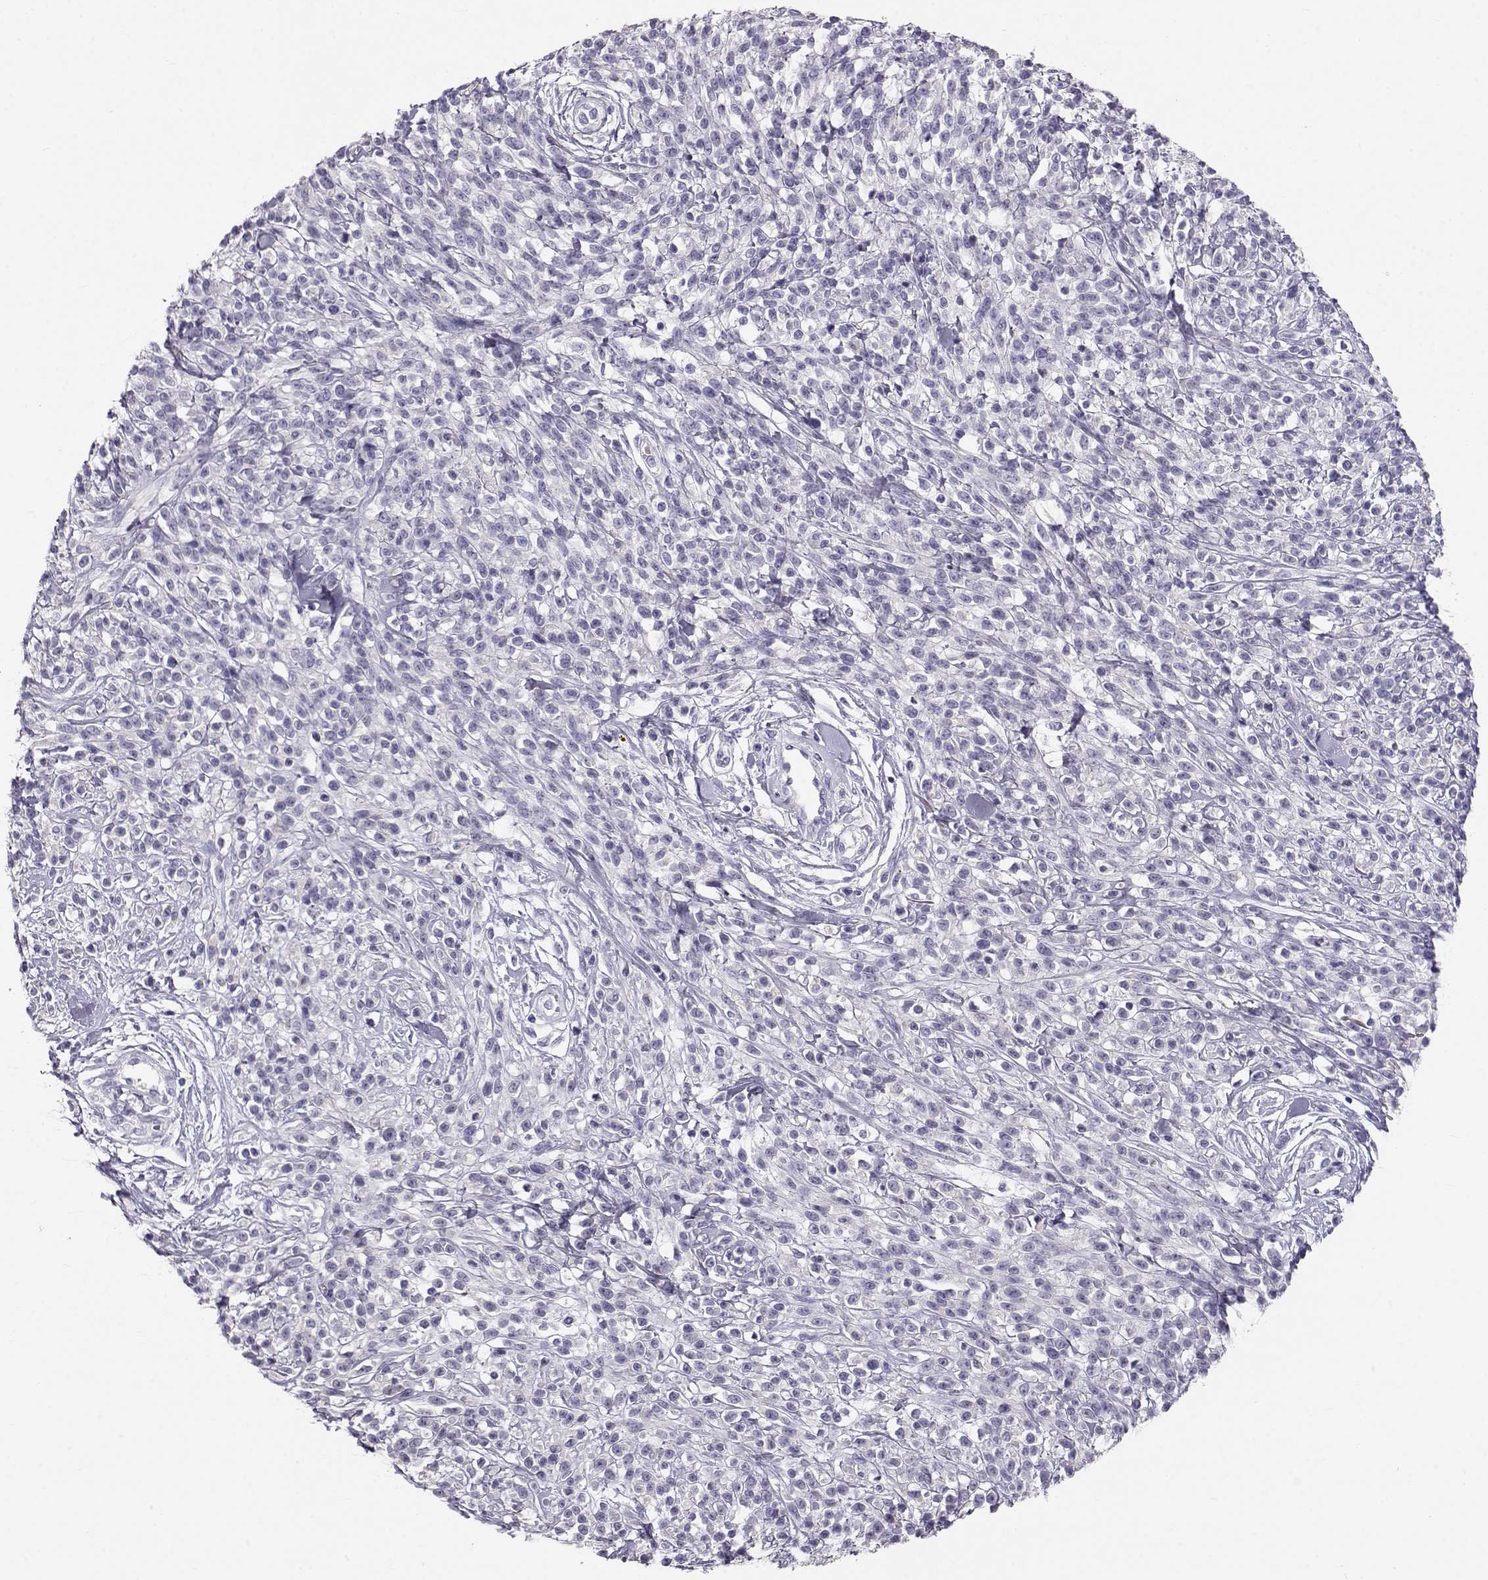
{"staining": {"intensity": "negative", "quantity": "none", "location": "none"}, "tissue": "melanoma", "cell_type": "Tumor cells", "image_type": "cancer", "snomed": [{"axis": "morphology", "description": "Malignant melanoma, NOS"}, {"axis": "topography", "description": "Skin"}, {"axis": "topography", "description": "Skin of trunk"}], "caption": "A histopathology image of human melanoma is negative for staining in tumor cells.", "gene": "GPR26", "patient": {"sex": "male", "age": 74}}